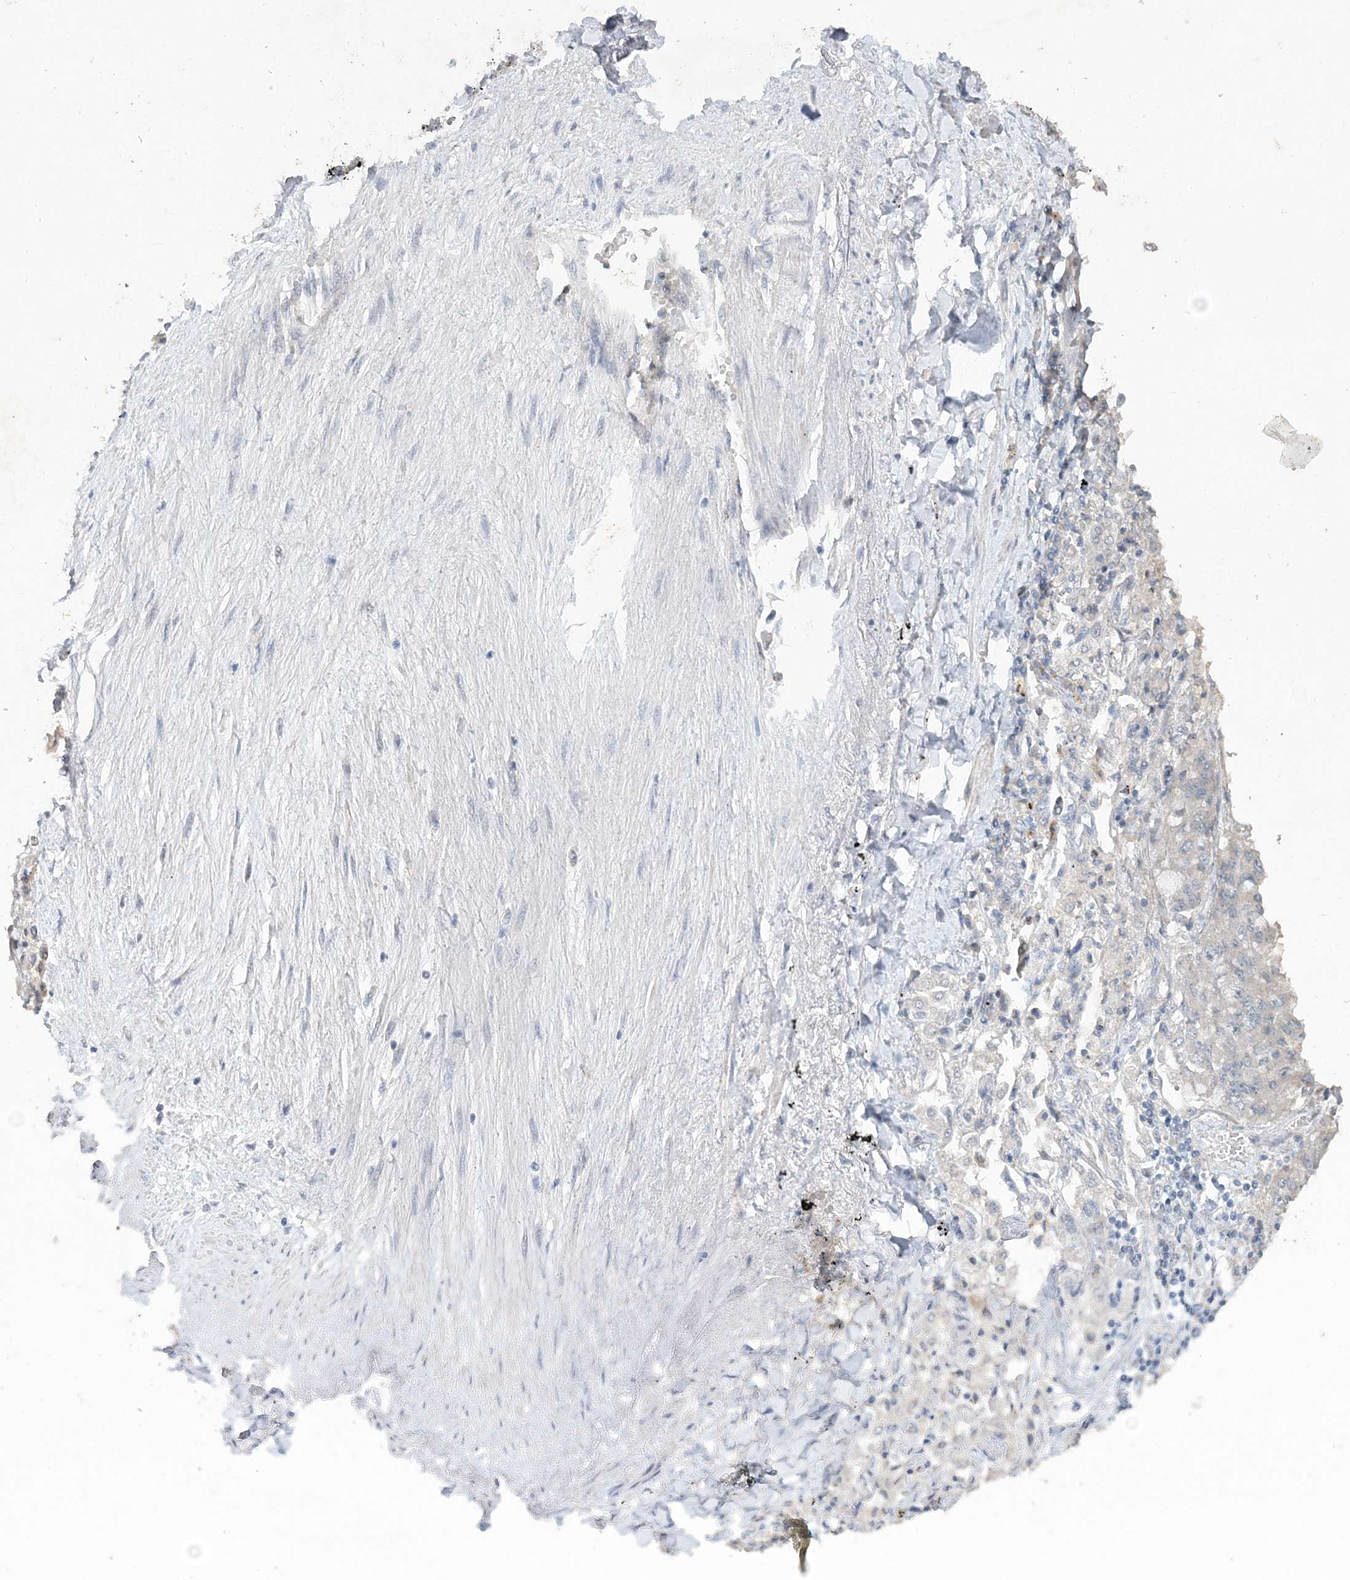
{"staining": {"intensity": "negative", "quantity": "none", "location": "none"}, "tissue": "lung cancer", "cell_type": "Tumor cells", "image_type": "cancer", "snomed": [{"axis": "morphology", "description": "Squamous cell carcinoma, NOS"}, {"axis": "topography", "description": "Lung"}], "caption": "This is an immunohistochemistry (IHC) histopathology image of human lung cancer. There is no positivity in tumor cells.", "gene": "DNAH5", "patient": {"sex": "male", "age": 74}}